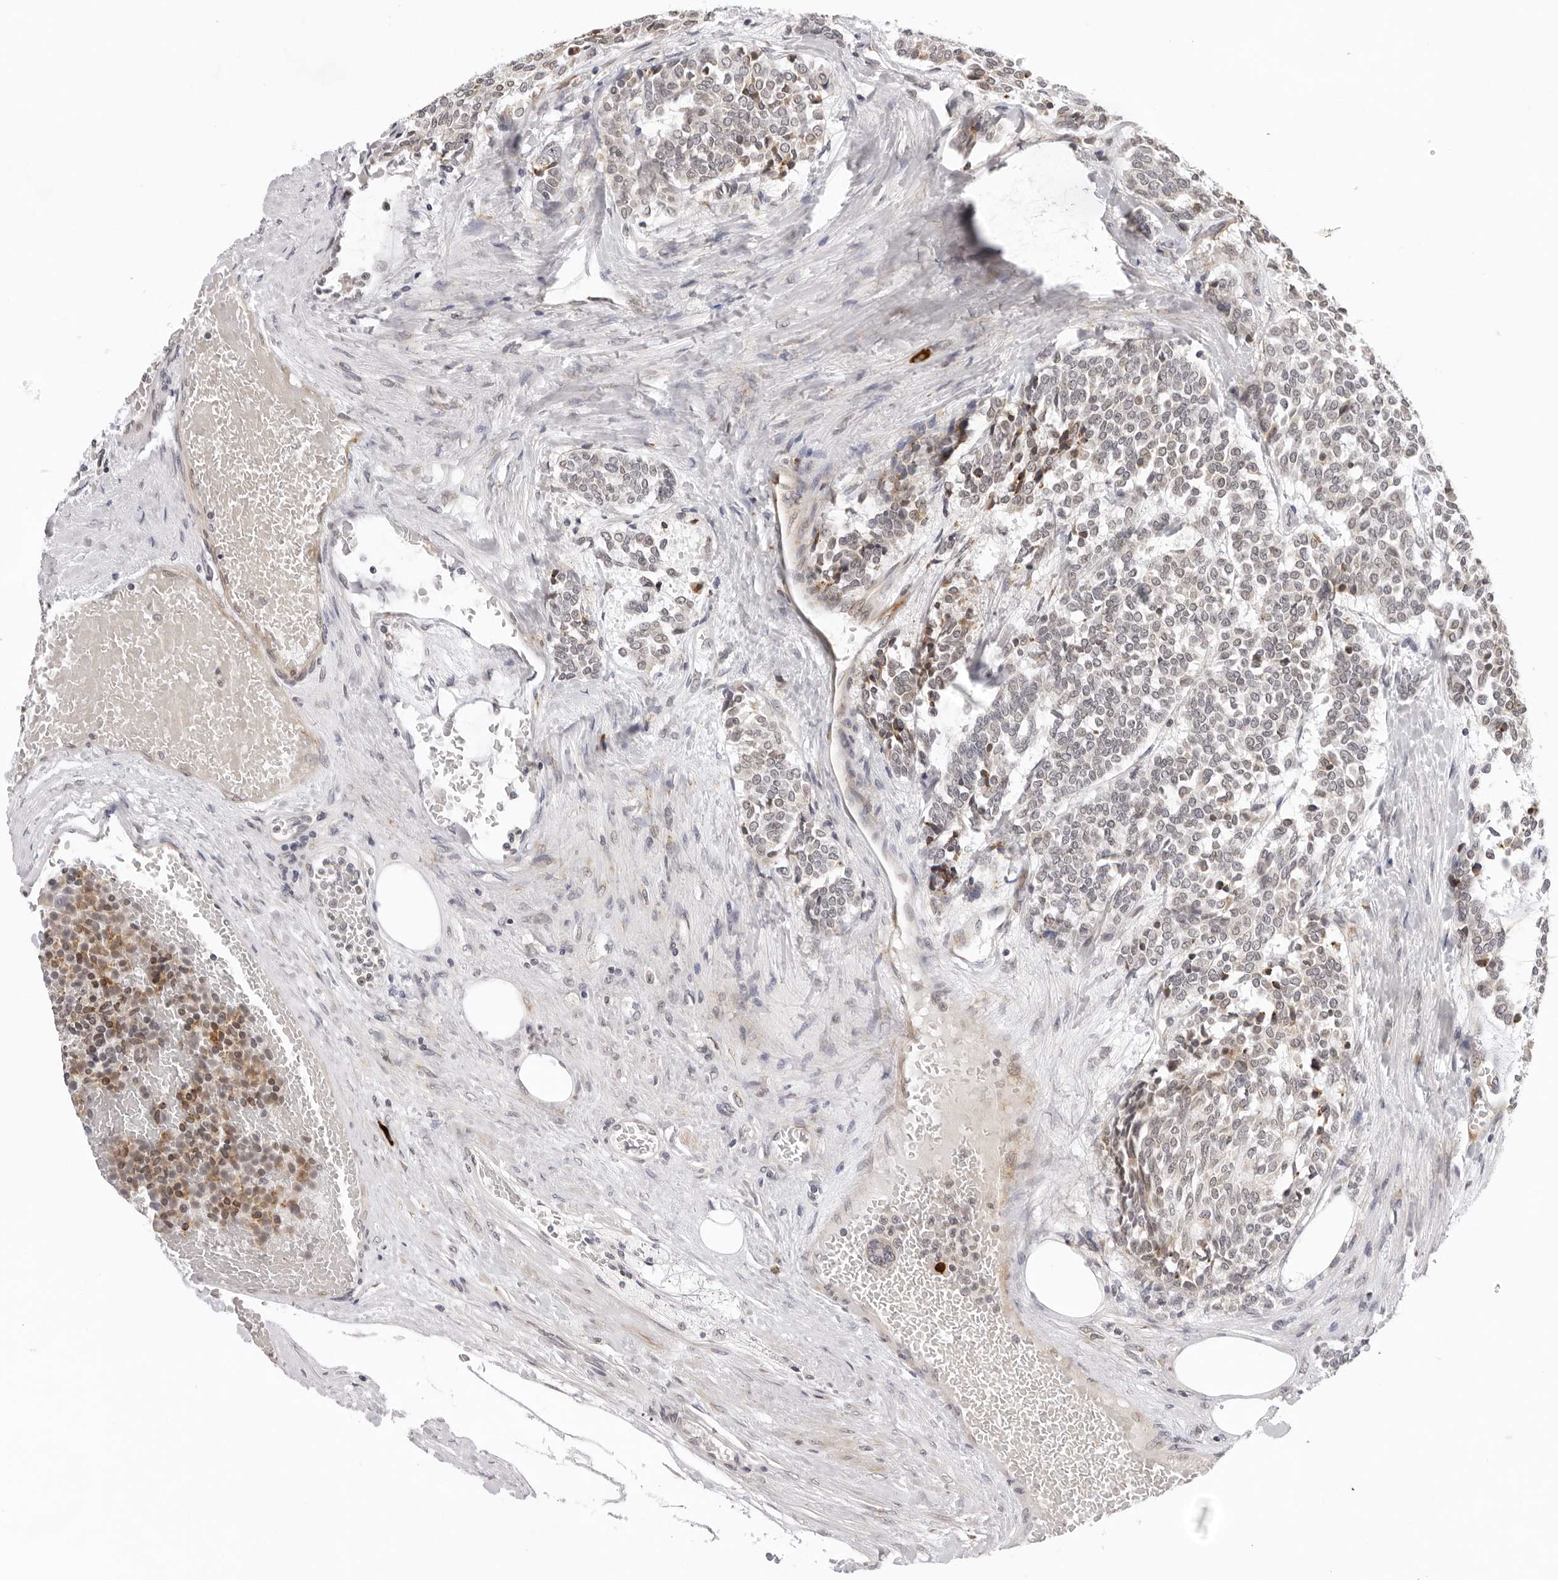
{"staining": {"intensity": "moderate", "quantity": "<25%", "location": "cytoplasmic/membranous"}, "tissue": "carcinoid", "cell_type": "Tumor cells", "image_type": "cancer", "snomed": [{"axis": "morphology", "description": "Carcinoid, malignant, NOS"}, {"axis": "topography", "description": "Pancreas"}], "caption": "Protein expression analysis of malignant carcinoid shows moderate cytoplasmic/membranous expression in approximately <25% of tumor cells.", "gene": "IL17RA", "patient": {"sex": "female", "age": 54}}